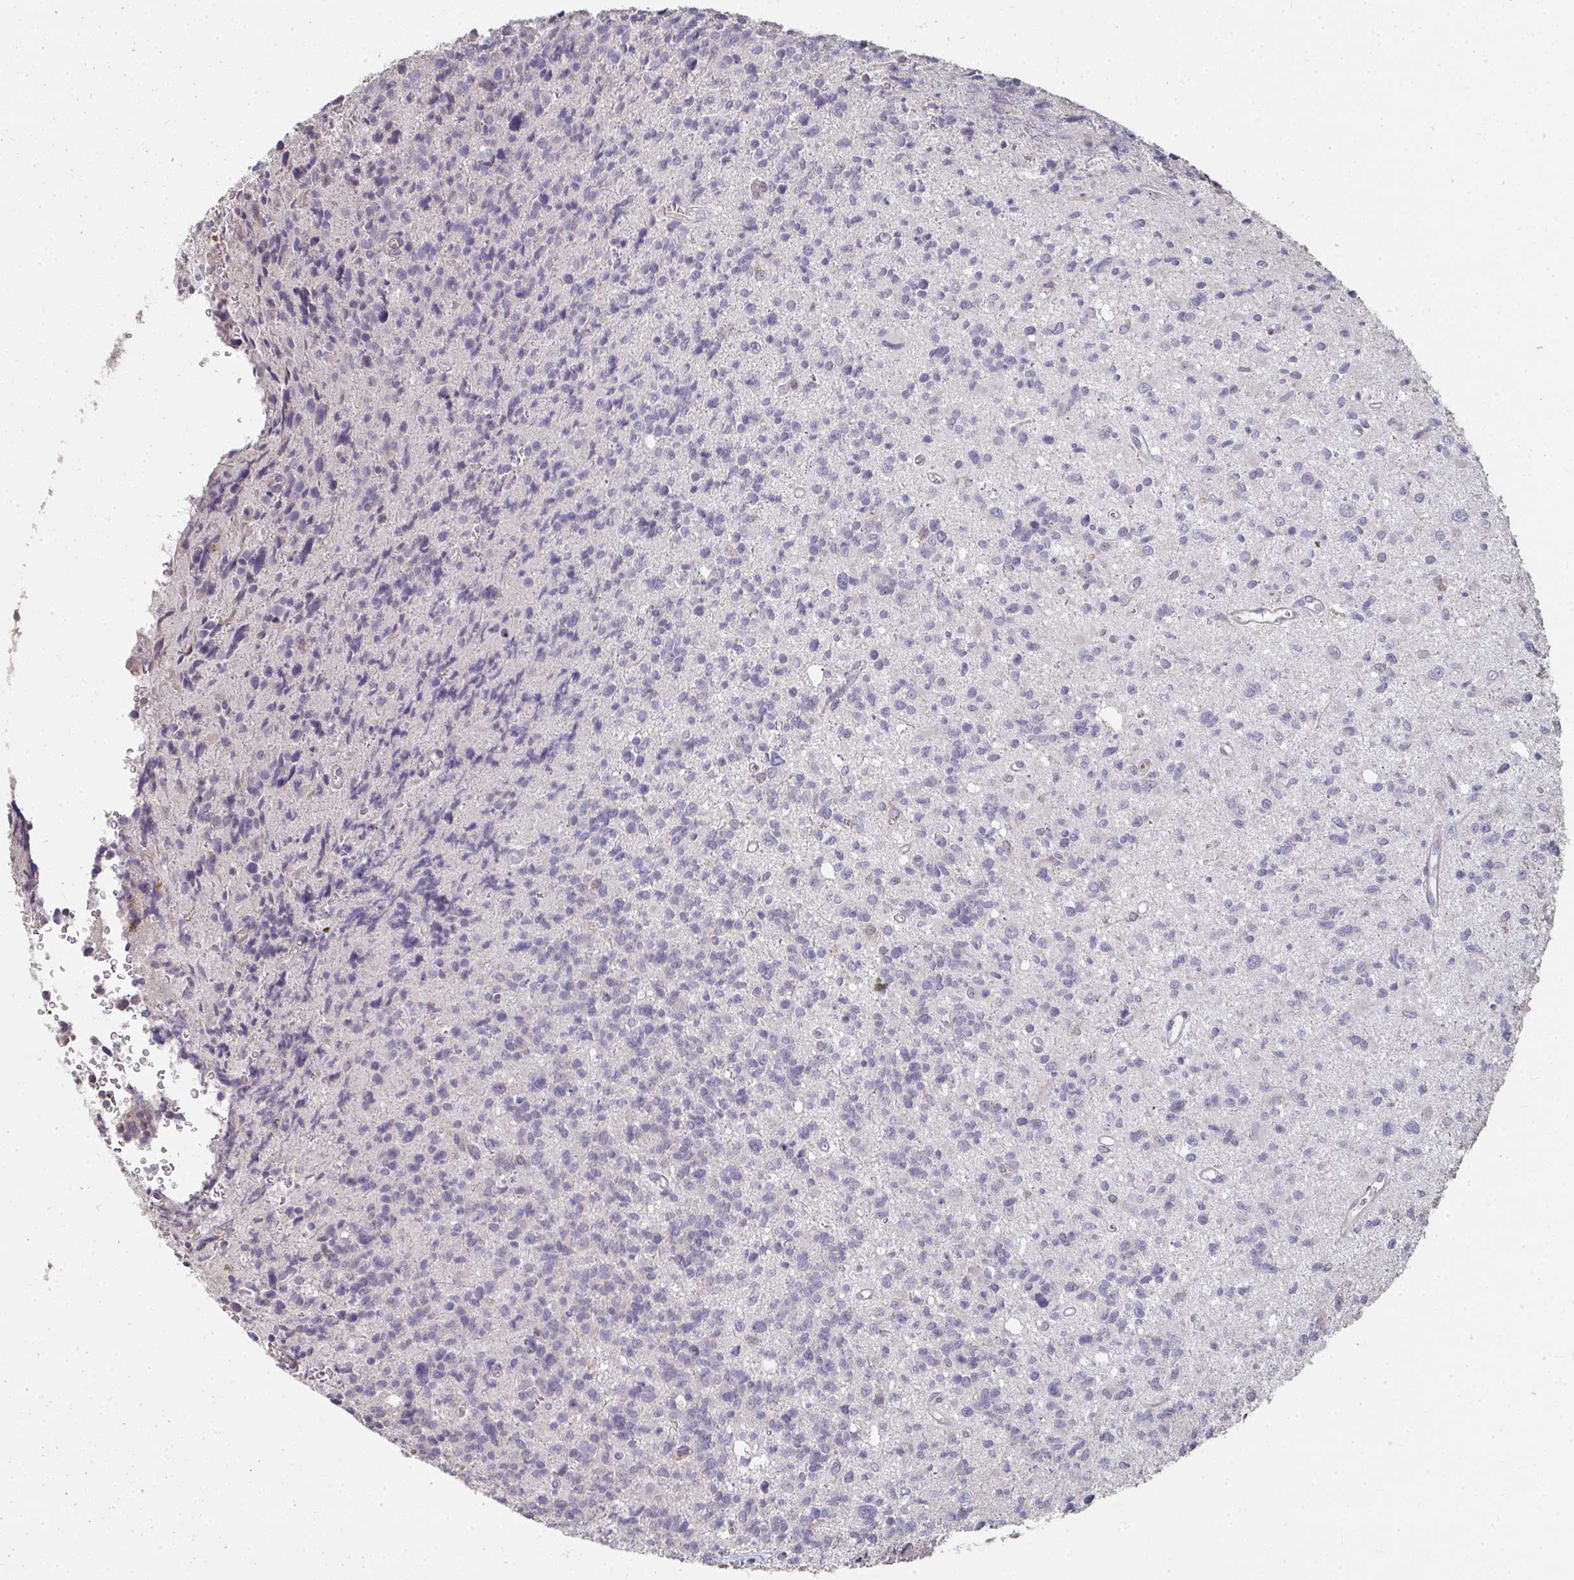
{"staining": {"intensity": "negative", "quantity": "none", "location": "none"}, "tissue": "glioma", "cell_type": "Tumor cells", "image_type": "cancer", "snomed": [{"axis": "morphology", "description": "Glioma, malignant, High grade"}, {"axis": "topography", "description": "Brain"}], "caption": "Tumor cells are negative for protein expression in human high-grade glioma (malignant).", "gene": "ZFYVE28", "patient": {"sex": "male", "age": 29}}